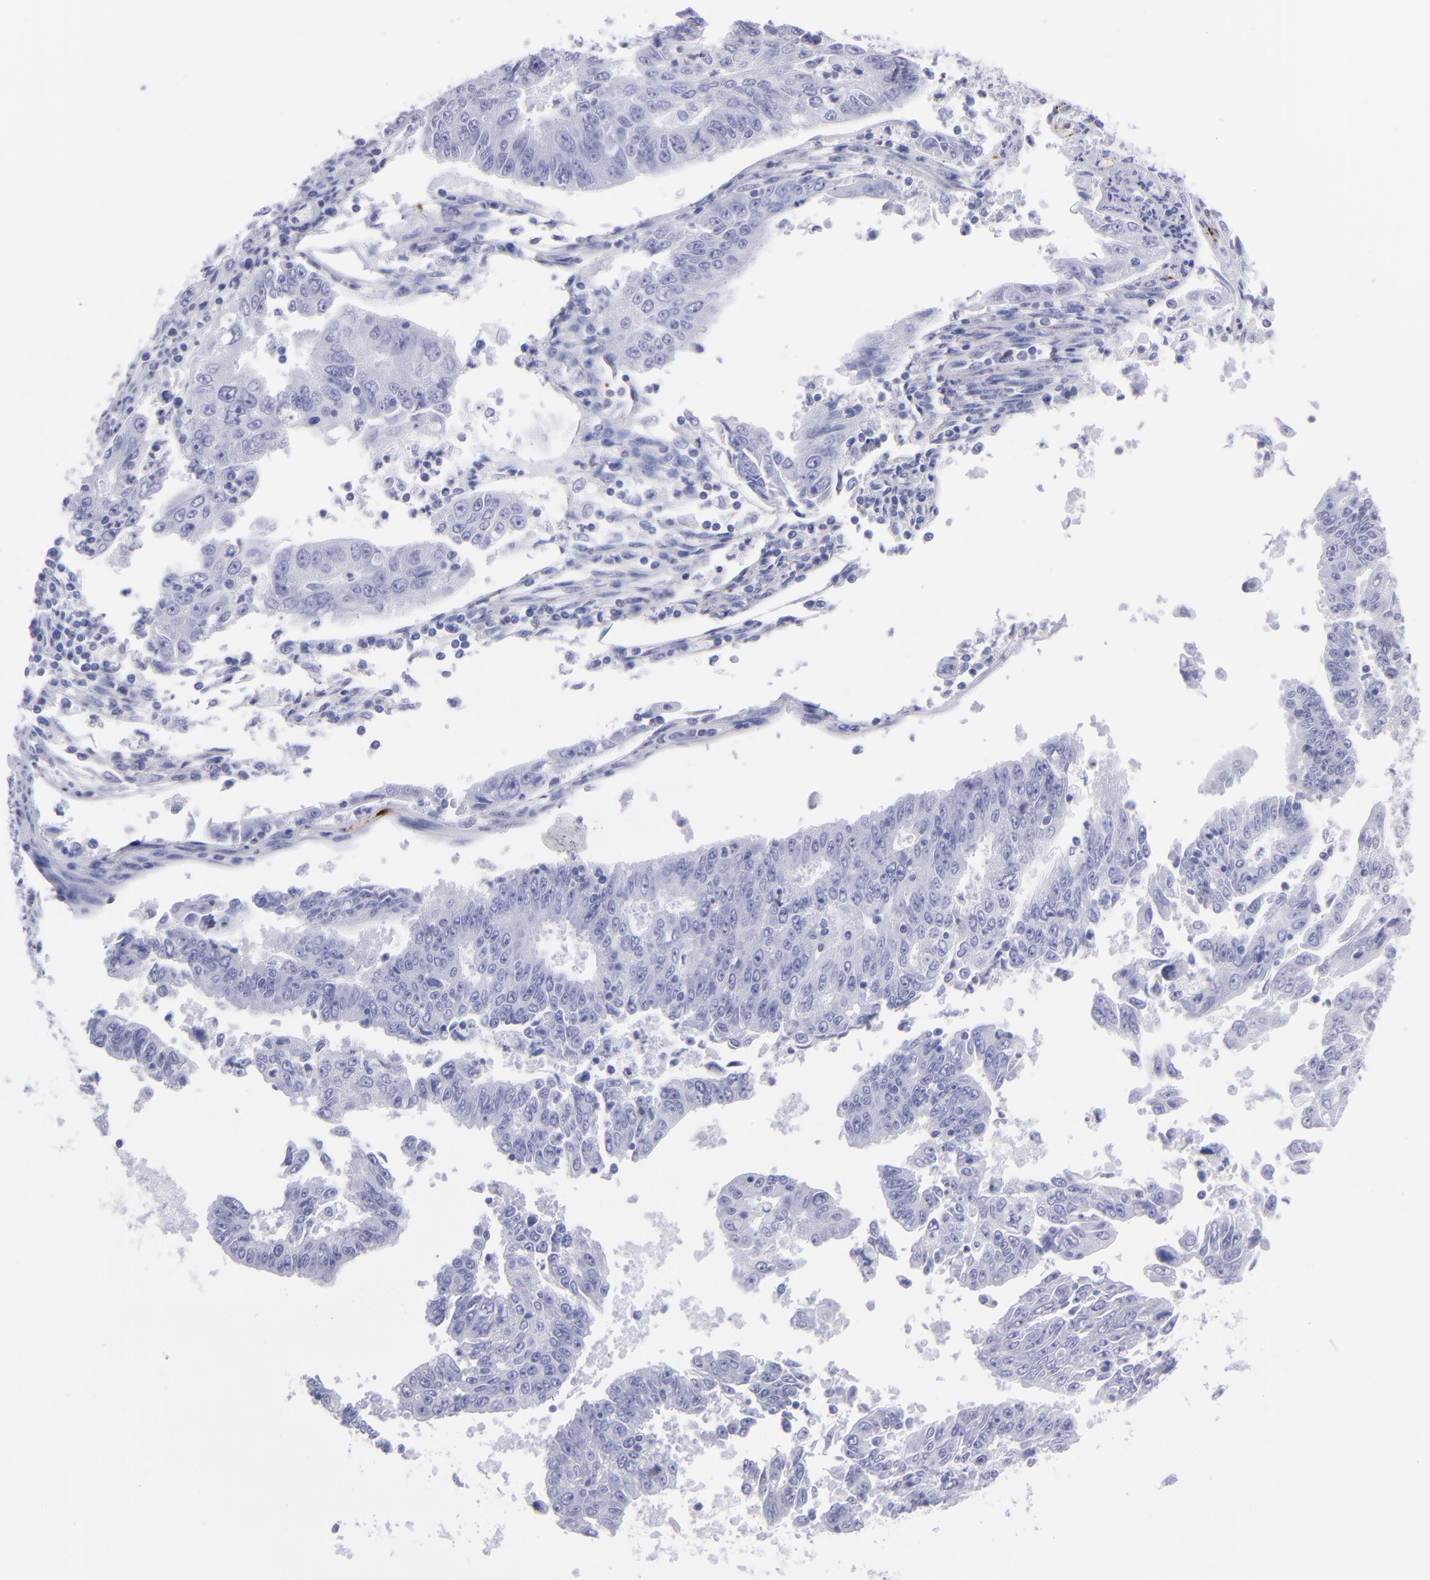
{"staining": {"intensity": "negative", "quantity": "none", "location": "none"}, "tissue": "endometrial cancer", "cell_type": "Tumor cells", "image_type": "cancer", "snomed": [{"axis": "morphology", "description": "Adenocarcinoma, NOS"}, {"axis": "topography", "description": "Endometrium"}], "caption": "Adenocarcinoma (endometrial) stained for a protein using immunohistochemistry shows no positivity tumor cells.", "gene": "EFCAB13", "patient": {"sex": "female", "age": 42}}